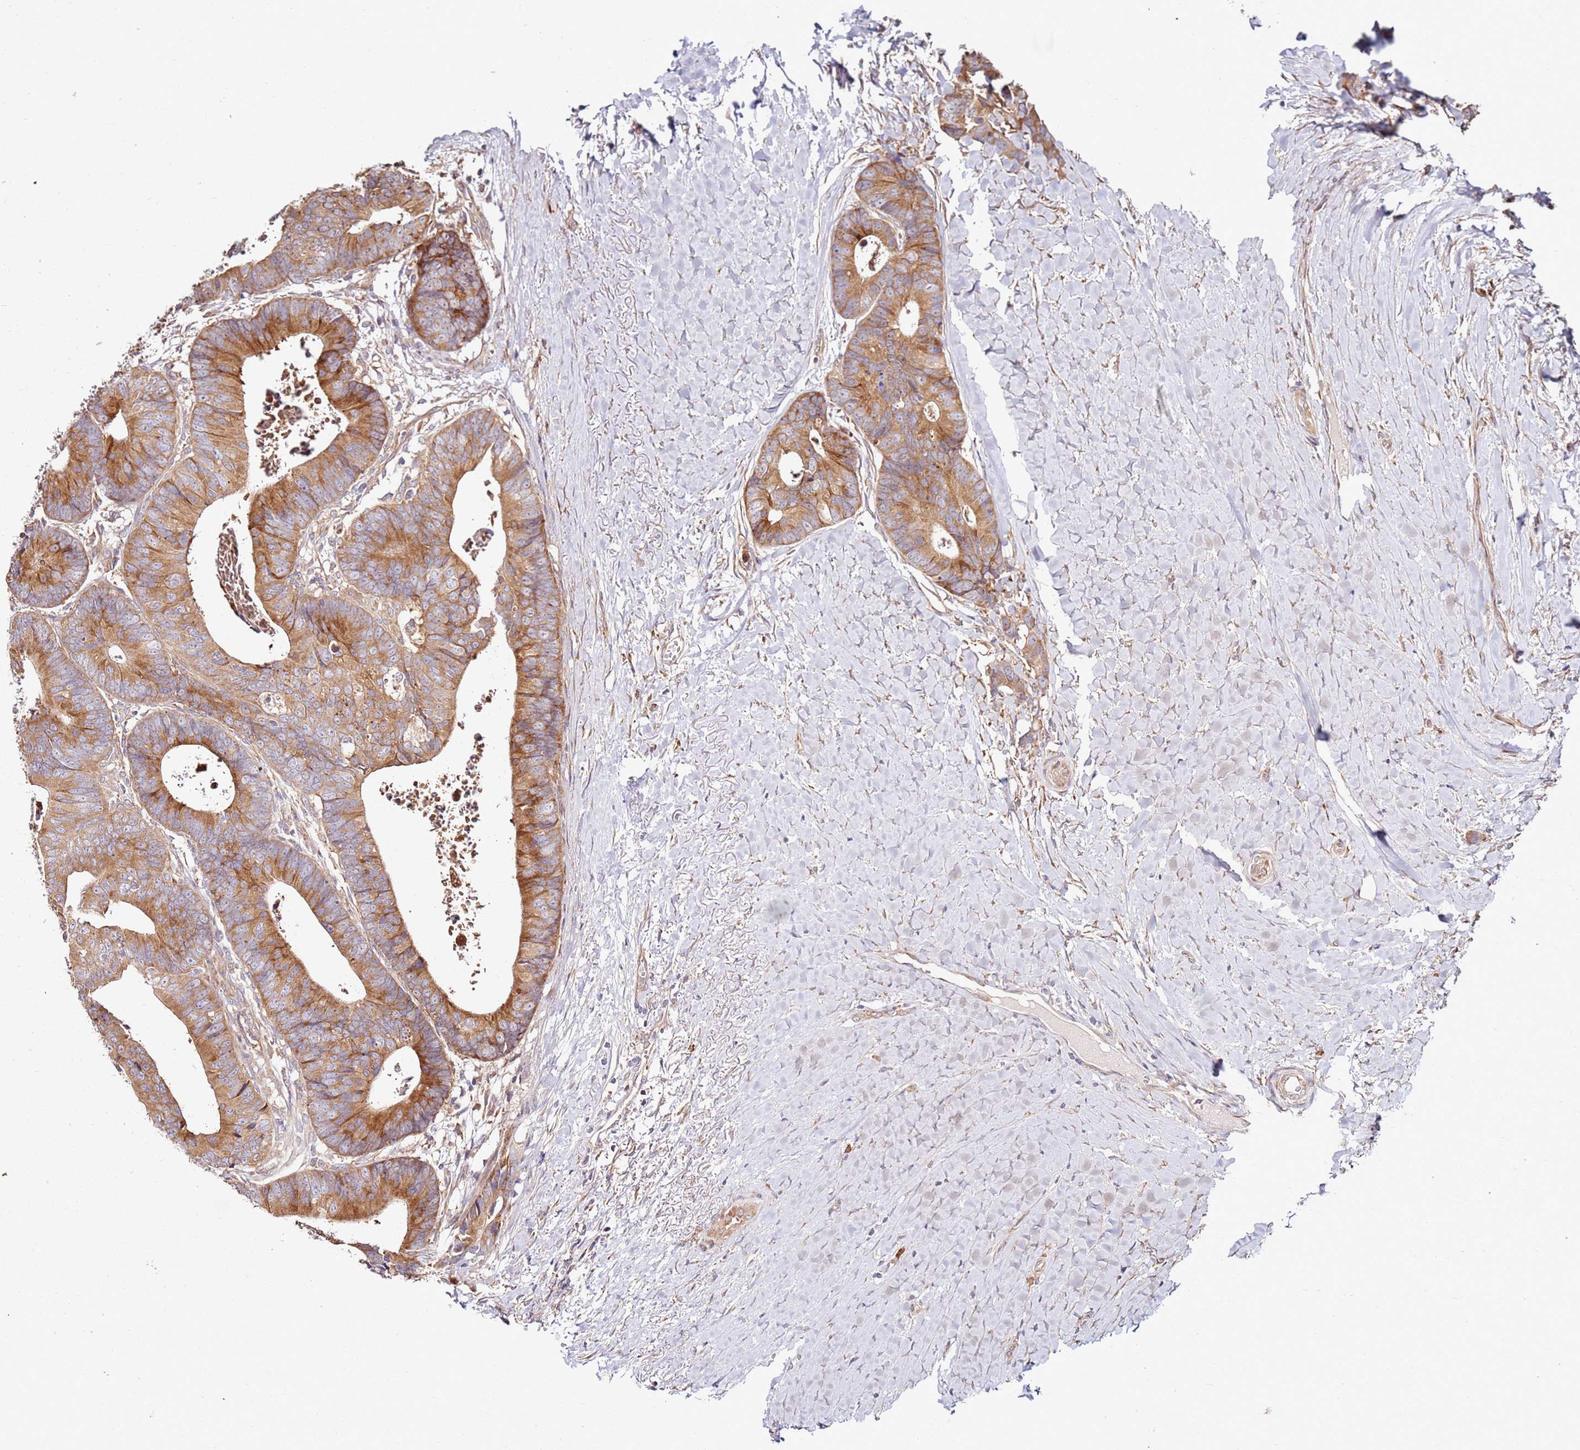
{"staining": {"intensity": "moderate", "quantity": ">75%", "location": "cytoplasmic/membranous"}, "tissue": "colorectal cancer", "cell_type": "Tumor cells", "image_type": "cancer", "snomed": [{"axis": "morphology", "description": "Adenocarcinoma, NOS"}, {"axis": "topography", "description": "Colon"}], "caption": "DAB immunohistochemical staining of adenocarcinoma (colorectal) shows moderate cytoplasmic/membranous protein expression in approximately >75% of tumor cells.", "gene": "RPS3A", "patient": {"sex": "female", "age": 57}}